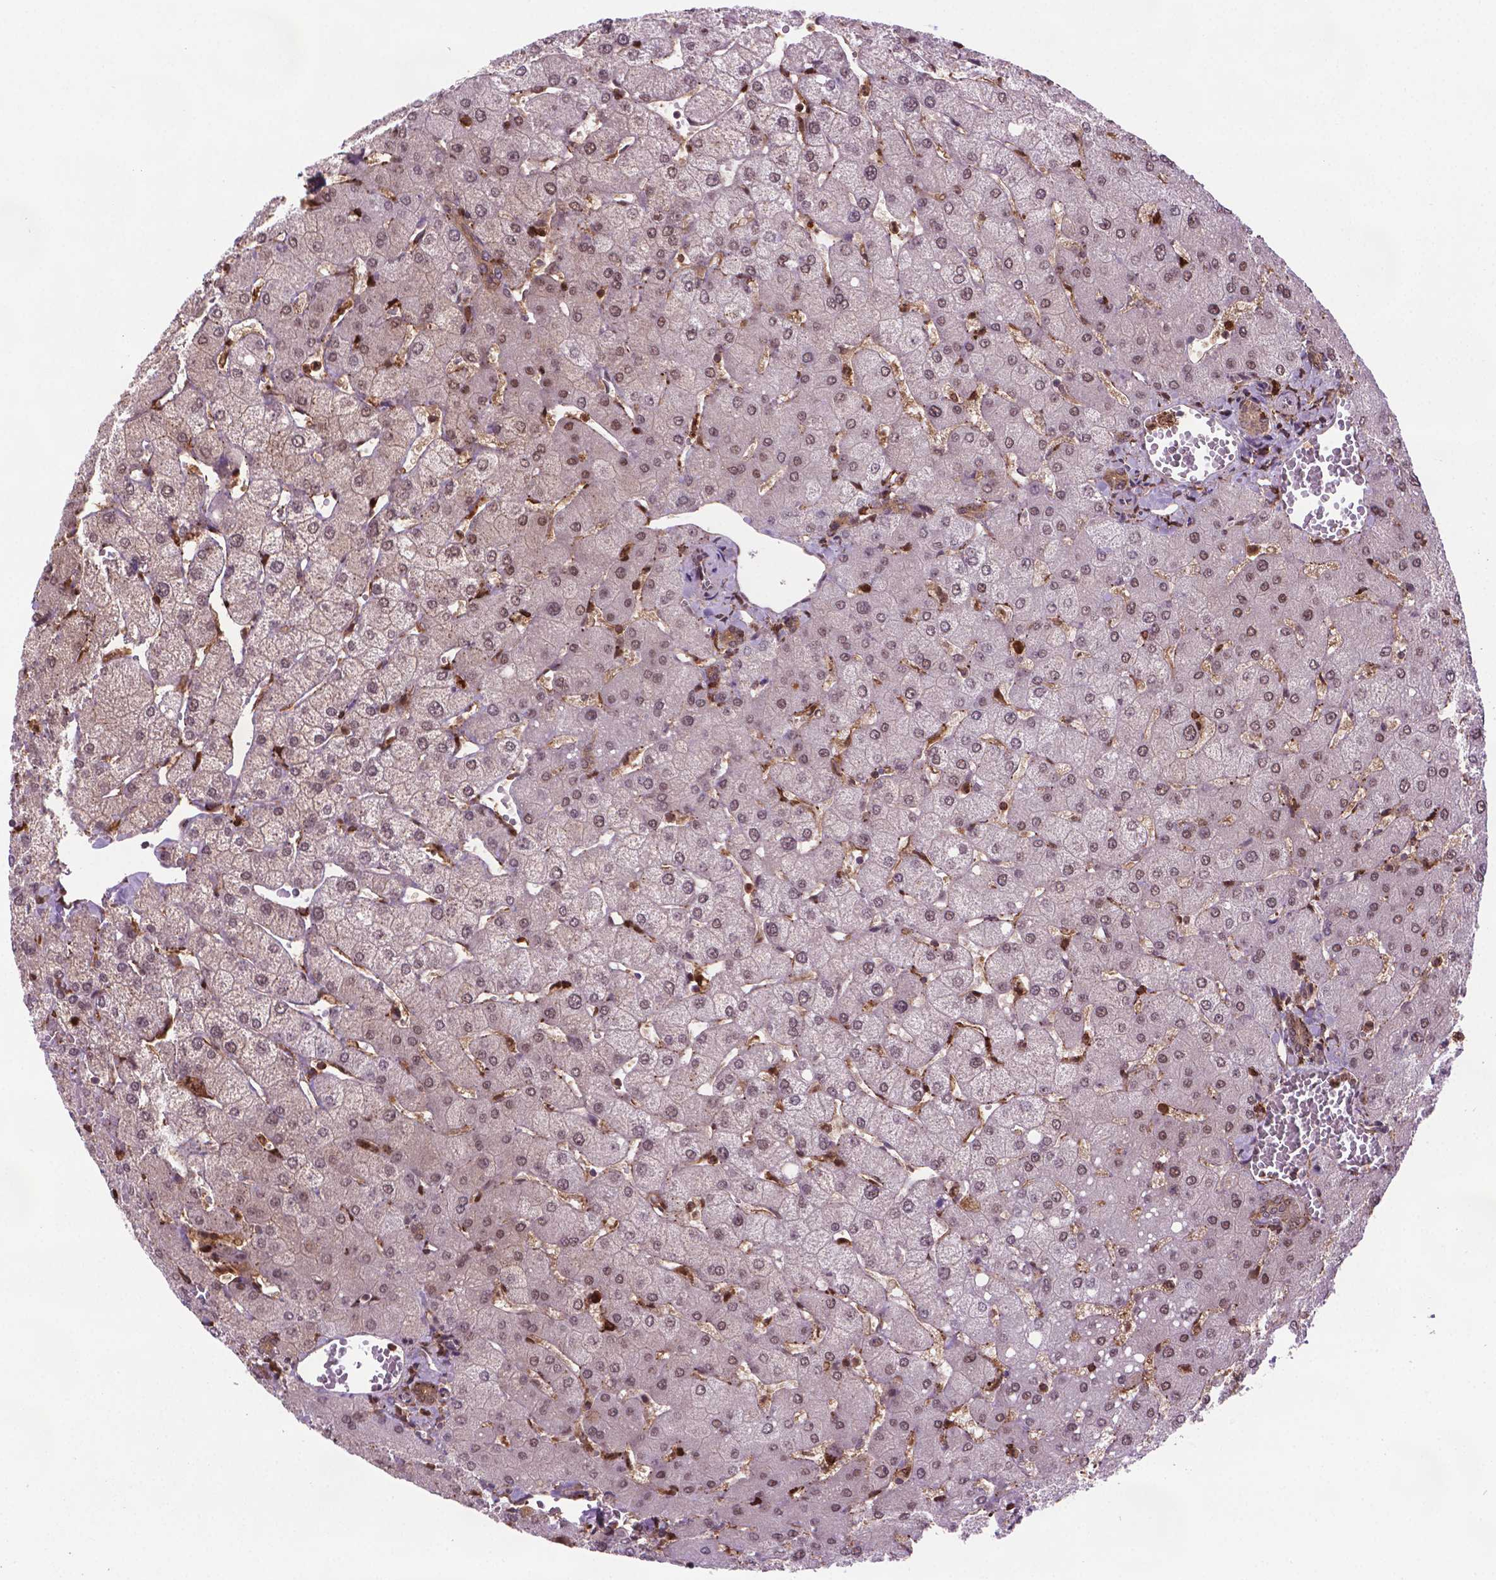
{"staining": {"intensity": "negative", "quantity": "none", "location": "none"}, "tissue": "liver", "cell_type": "Cholangiocytes", "image_type": "normal", "snomed": [{"axis": "morphology", "description": "Normal tissue, NOS"}, {"axis": "topography", "description": "Liver"}], "caption": "Histopathology image shows no protein expression in cholangiocytes of benign liver.", "gene": "PLIN3", "patient": {"sex": "female", "age": 54}}